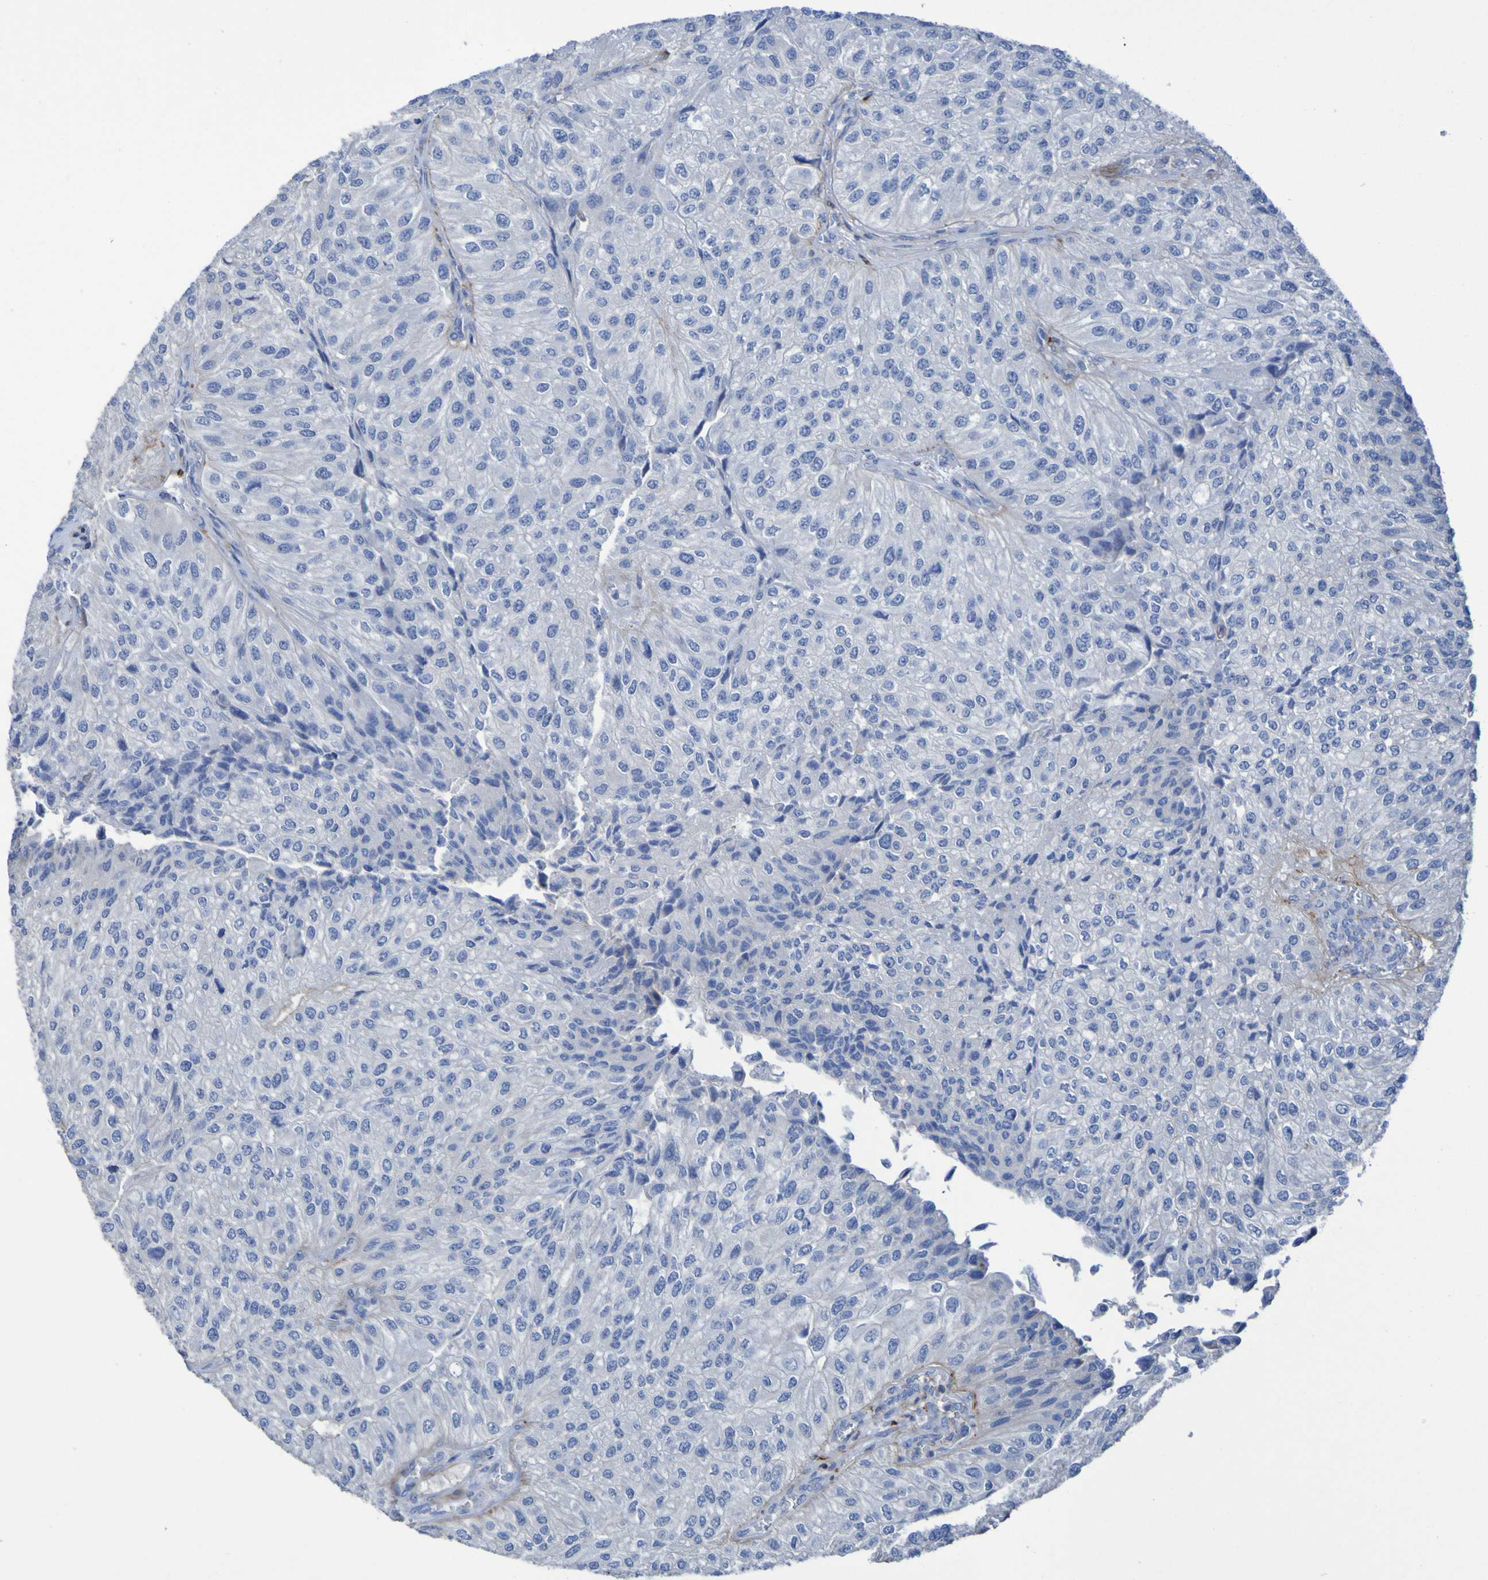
{"staining": {"intensity": "negative", "quantity": "none", "location": "none"}, "tissue": "urothelial cancer", "cell_type": "Tumor cells", "image_type": "cancer", "snomed": [{"axis": "morphology", "description": "Urothelial carcinoma, High grade"}, {"axis": "topography", "description": "Kidney"}, {"axis": "topography", "description": "Urinary bladder"}], "caption": "IHC histopathology image of human urothelial carcinoma (high-grade) stained for a protein (brown), which reveals no positivity in tumor cells. The staining is performed using DAB brown chromogen with nuclei counter-stained in using hematoxylin.", "gene": "RNF182", "patient": {"sex": "male", "age": 77}}